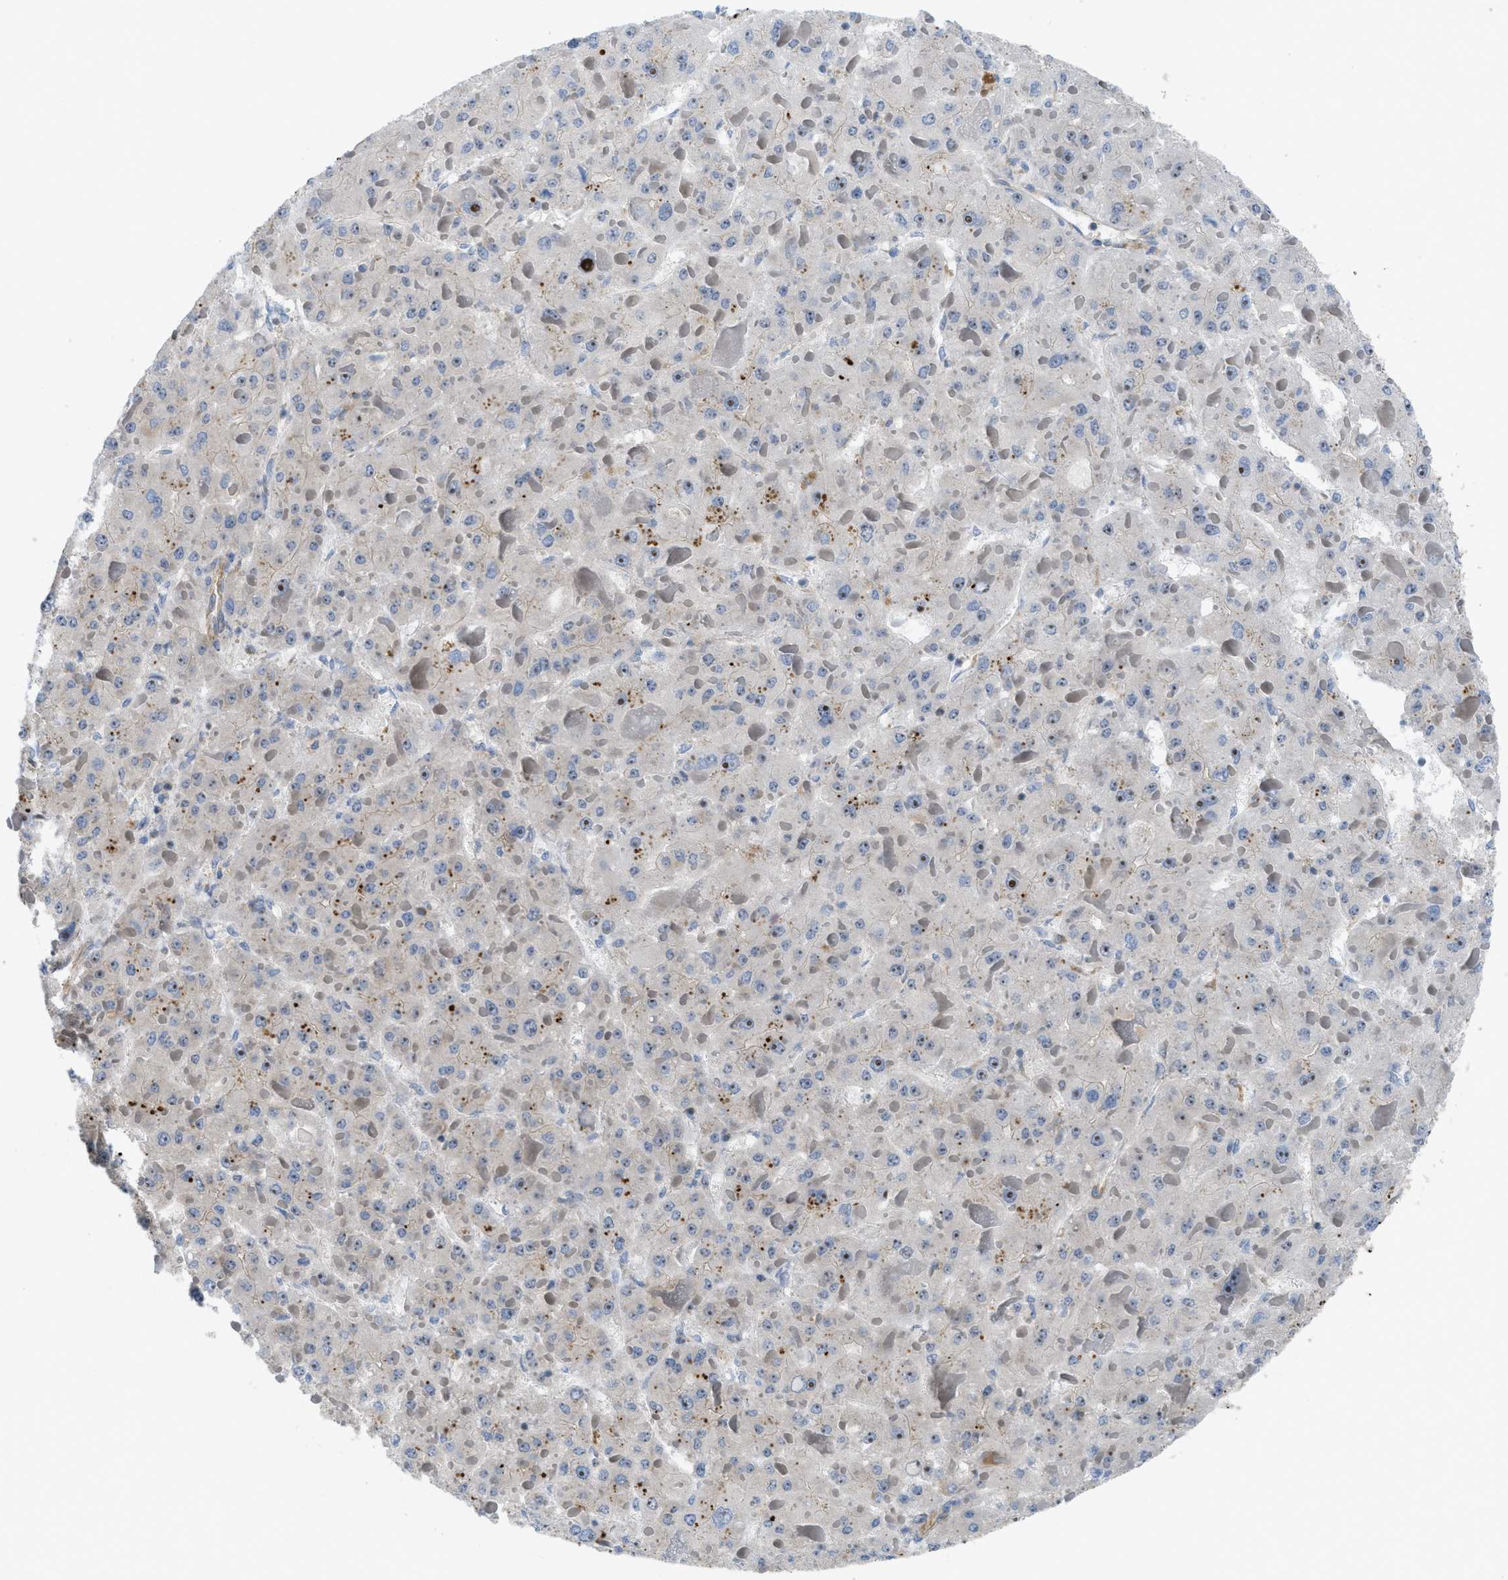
{"staining": {"intensity": "moderate", "quantity": "<25%", "location": "nuclear"}, "tissue": "liver cancer", "cell_type": "Tumor cells", "image_type": "cancer", "snomed": [{"axis": "morphology", "description": "Carcinoma, Hepatocellular, NOS"}, {"axis": "topography", "description": "Liver"}], "caption": "Protein staining of liver cancer (hepatocellular carcinoma) tissue shows moderate nuclear expression in approximately <25% of tumor cells.", "gene": "ATP2A3", "patient": {"sex": "female", "age": 73}}